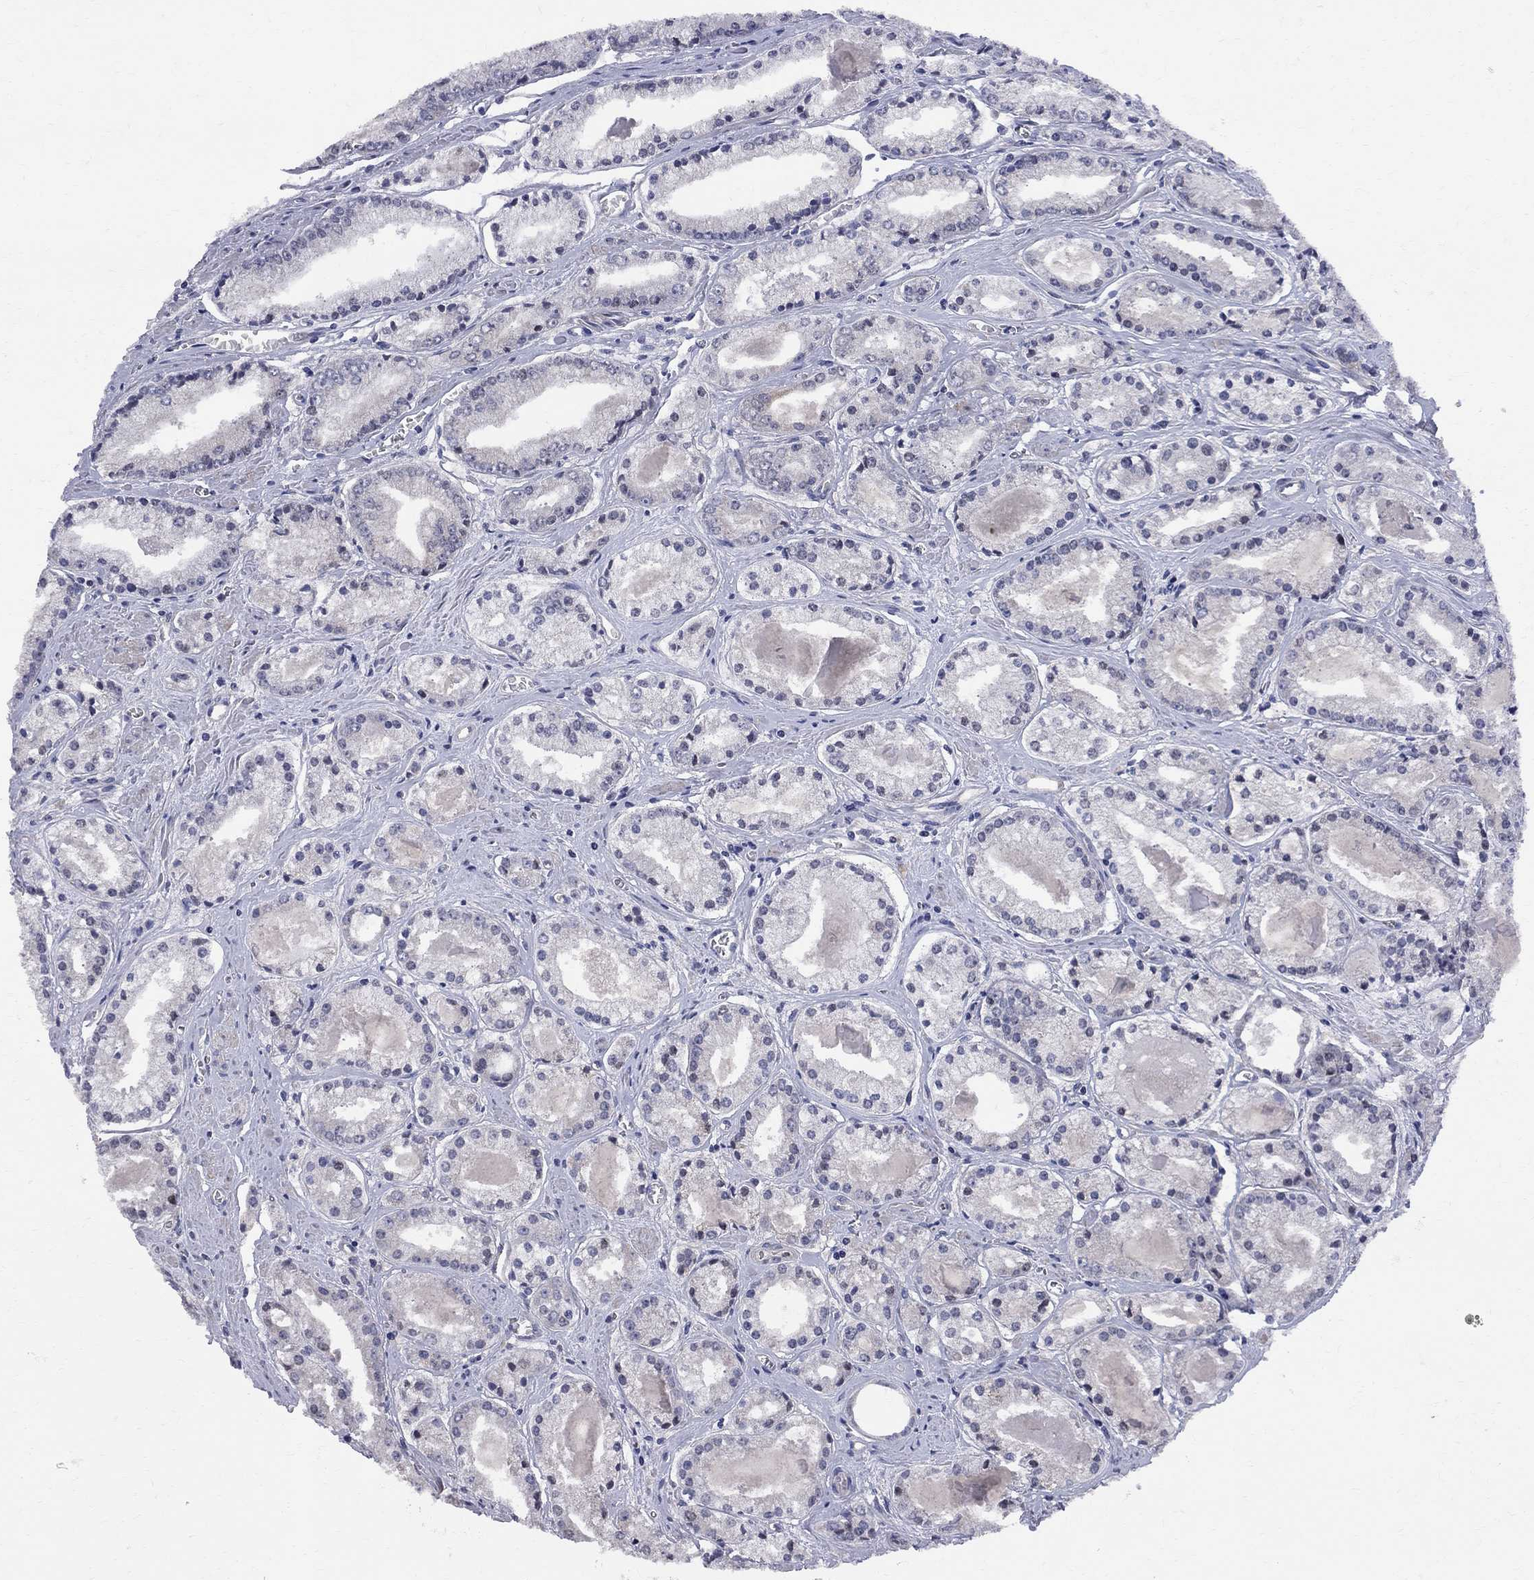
{"staining": {"intensity": "negative", "quantity": "none", "location": "none"}, "tissue": "prostate cancer", "cell_type": "Tumor cells", "image_type": "cancer", "snomed": [{"axis": "morphology", "description": "Adenocarcinoma, NOS"}, {"axis": "topography", "description": "Prostate"}], "caption": "Immunohistochemistry of prostate cancer (adenocarcinoma) exhibits no staining in tumor cells.", "gene": "CNOT11", "patient": {"sex": "male", "age": 72}}